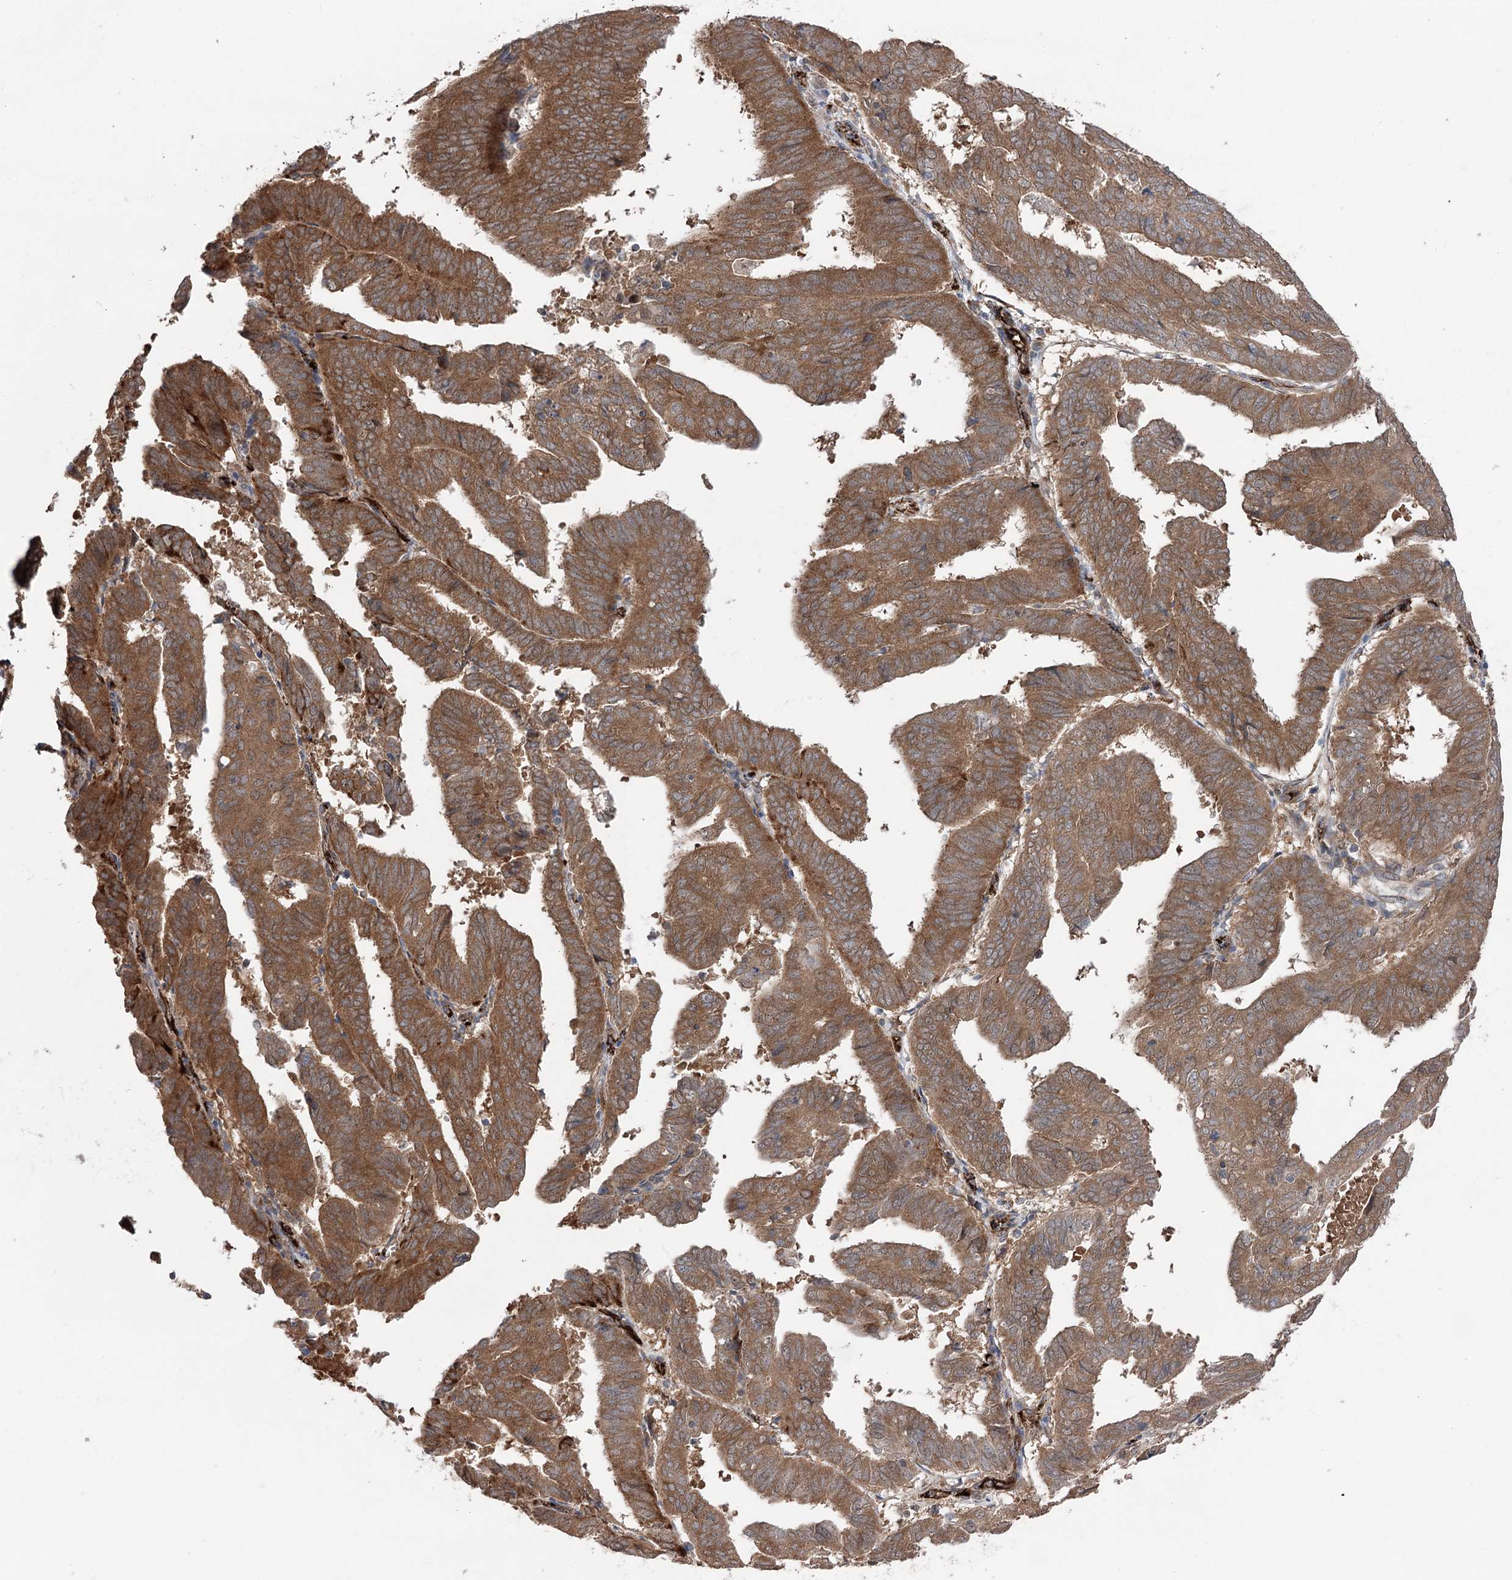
{"staining": {"intensity": "moderate", "quantity": ">75%", "location": "cytoplasmic/membranous"}, "tissue": "endometrial cancer", "cell_type": "Tumor cells", "image_type": "cancer", "snomed": [{"axis": "morphology", "description": "Adenocarcinoma, NOS"}, {"axis": "topography", "description": "Uterus"}], "caption": "Tumor cells exhibit medium levels of moderate cytoplasmic/membranous positivity in about >75% of cells in human endometrial cancer (adenocarcinoma).", "gene": "MIB1", "patient": {"sex": "female", "age": 77}}